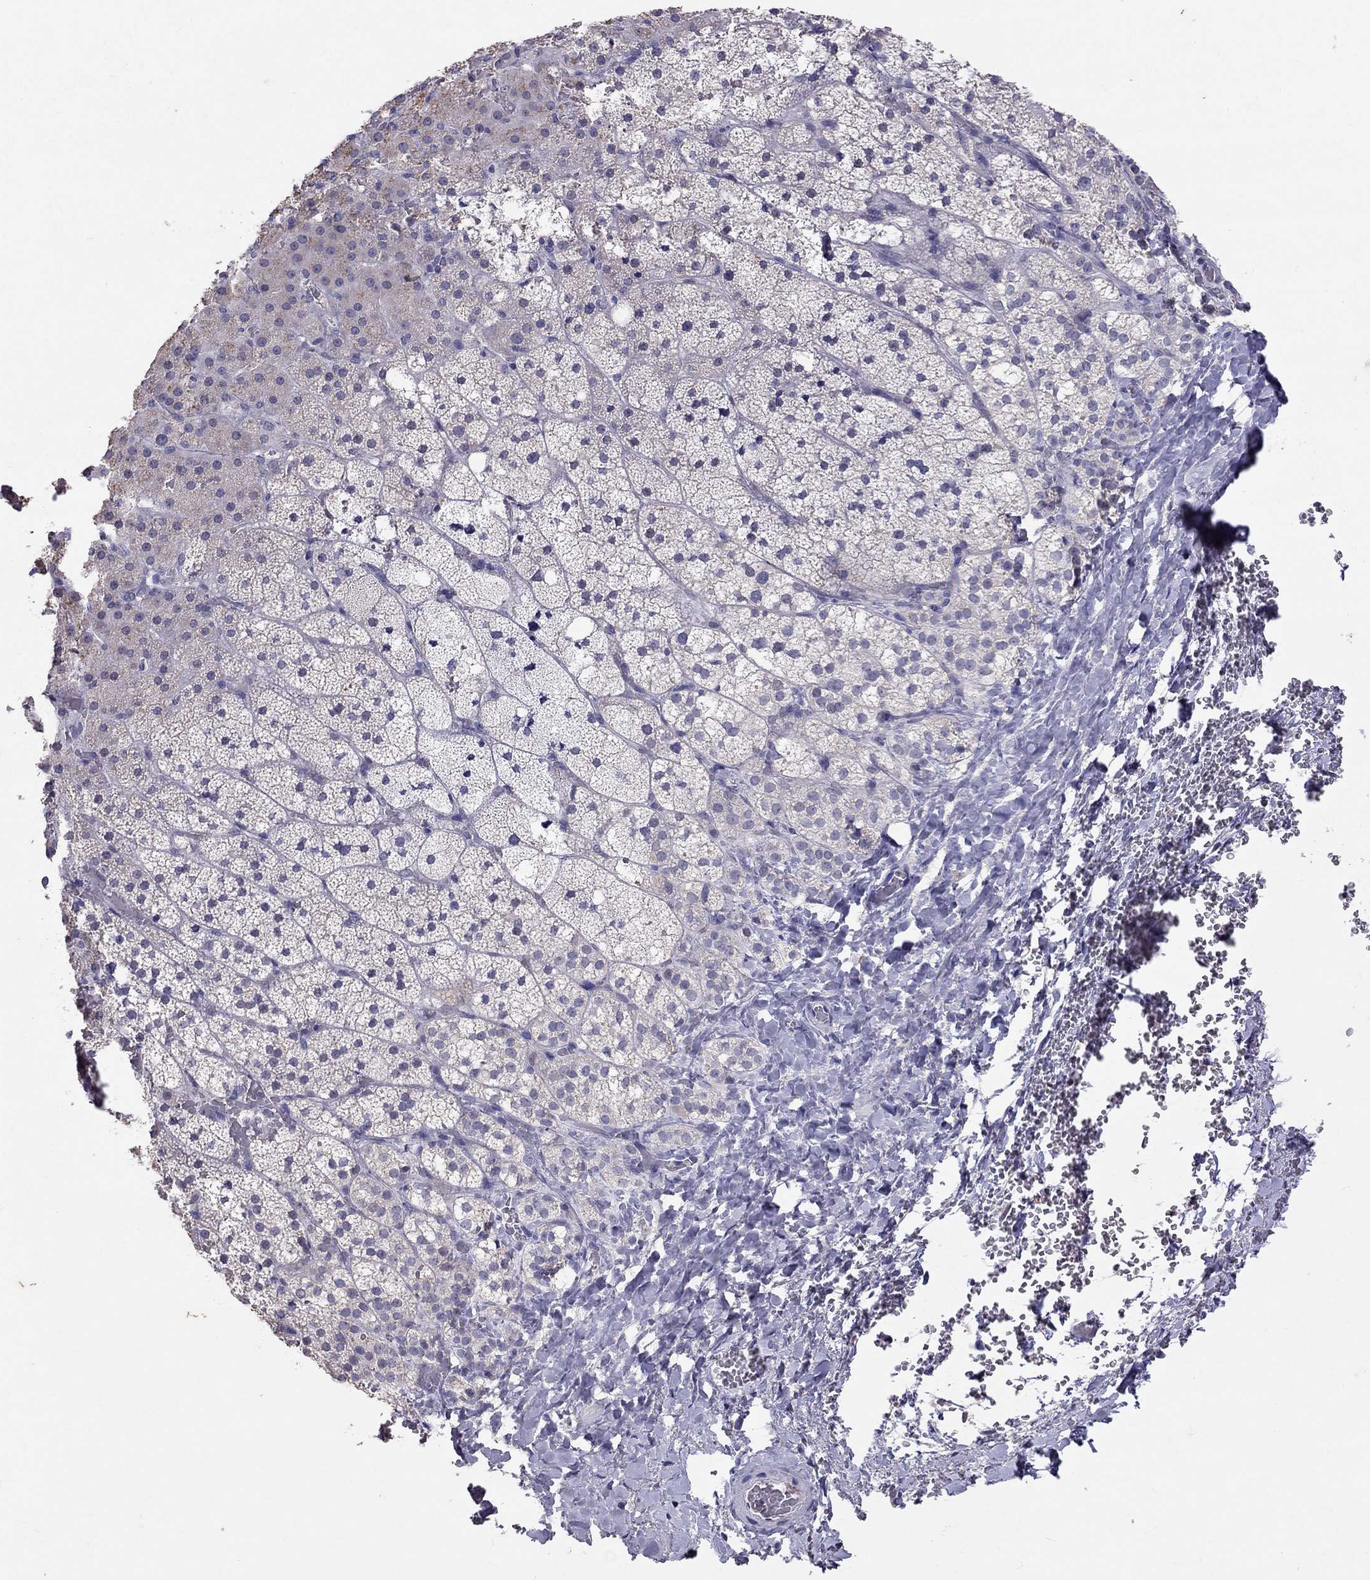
{"staining": {"intensity": "negative", "quantity": "none", "location": "none"}, "tissue": "adrenal gland", "cell_type": "Glandular cells", "image_type": "normal", "snomed": [{"axis": "morphology", "description": "Normal tissue, NOS"}, {"axis": "topography", "description": "Adrenal gland"}], "caption": "The immunohistochemistry micrograph has no significant staining in glandular cells of adrenal gland. (Stains: DAB (3,3'-diaminobenzidine) immunohistochemistry (IHC) with hematoxylin counter stain, Microscopy: brightfield microscopy at high magnification).", "gene": "FST", "patient": {"sex": "male", "age": 53}}